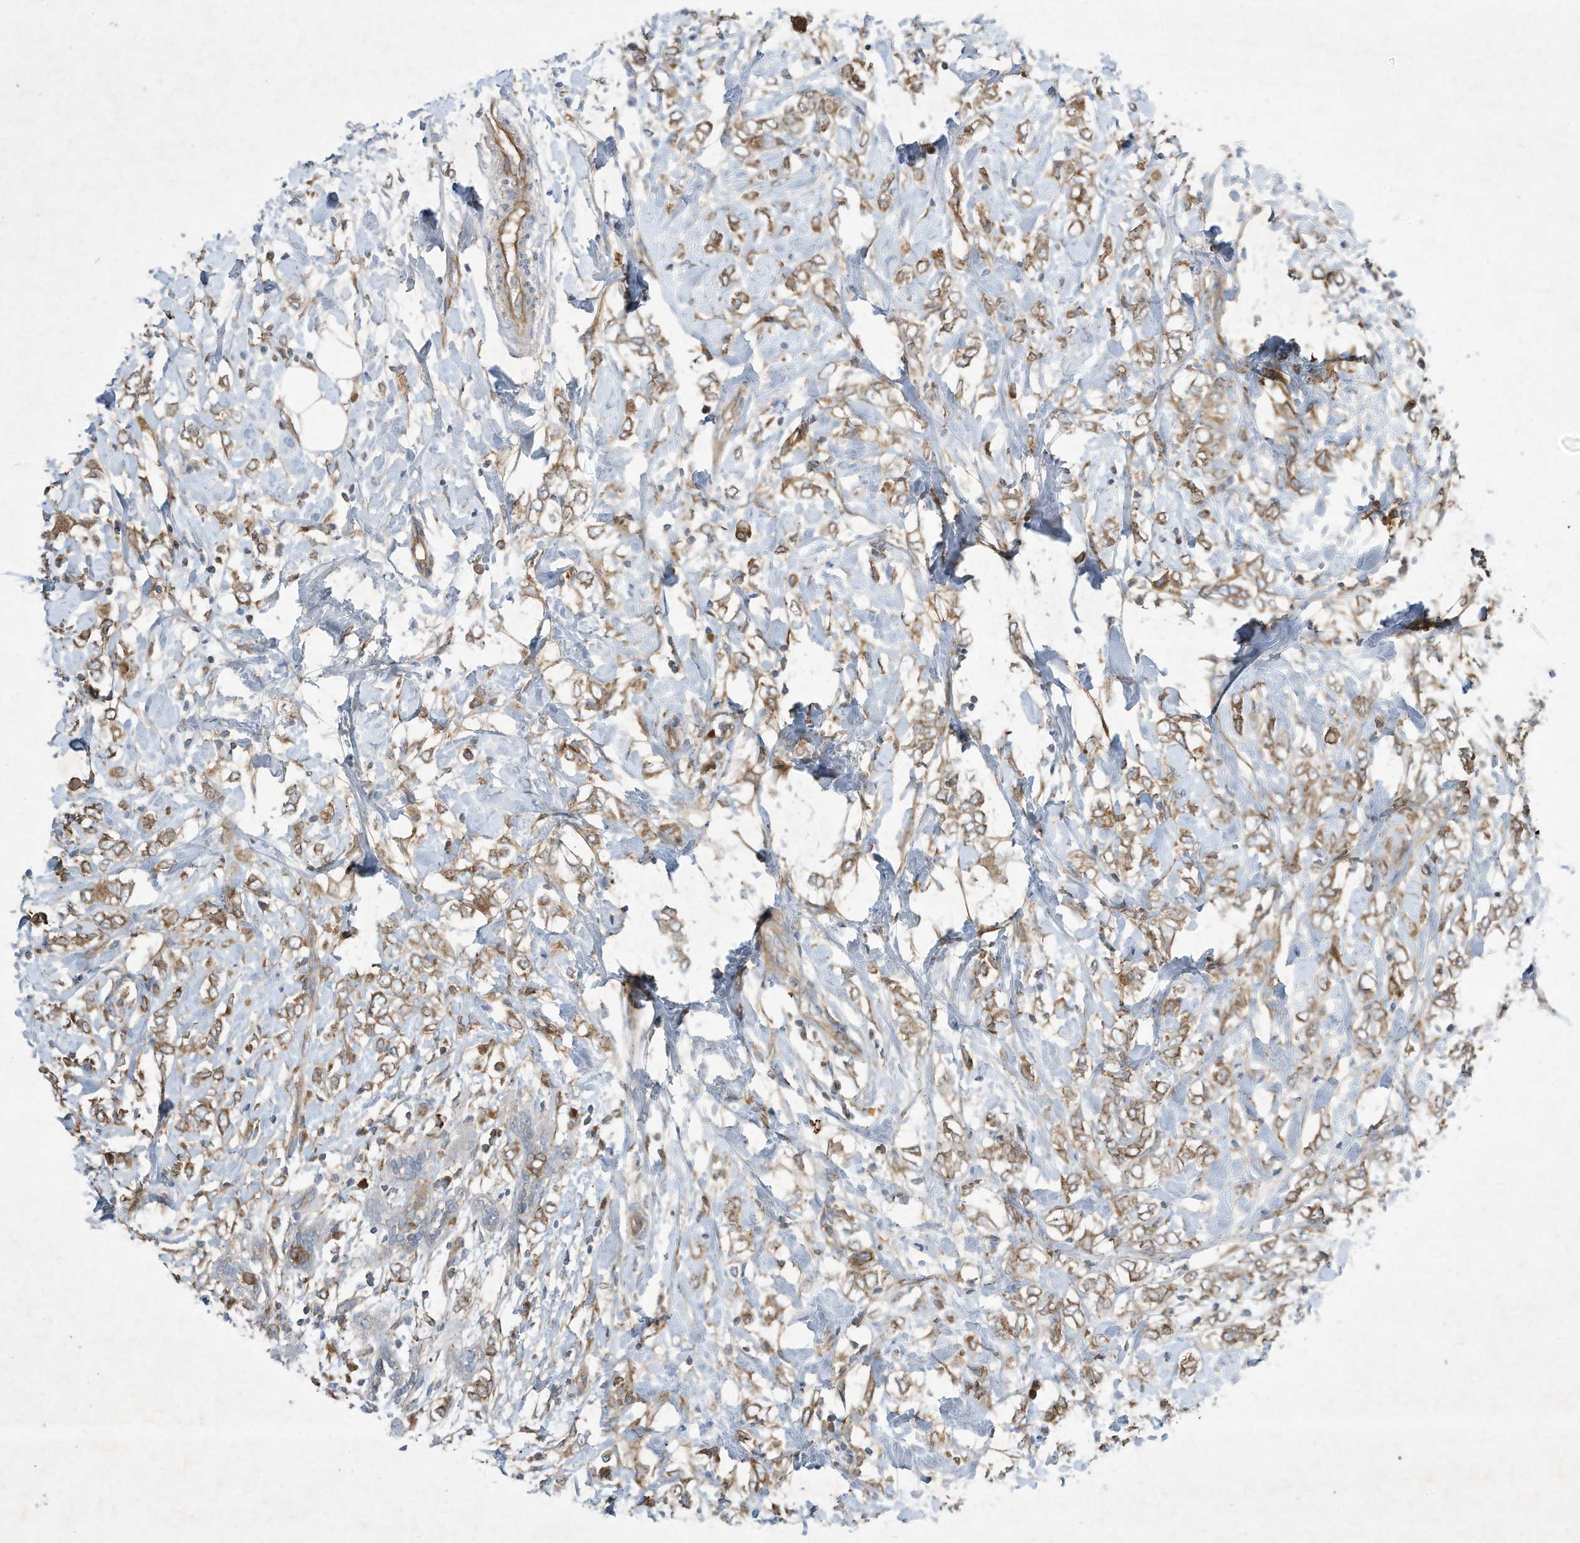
{"staining": {"intensity": "moderate", "quantity": ">75%", "location": "cytoplasmic/membranous"}, "tissue": "breast cancer", "cell_type": "Tumor cells", "image_type": "cancer", "snomed": [{"axis": "morphology", "description": "Normal tissue, NOS"}, {"axis": "morphology", "description": "Lobular carcinoma"}, {"axis": "topography", "description": "Breast"}], "caption": "This is a micrograph of immunohistochemistry staining of breast cancer, which shows moderate positivity in the cytoplasmic/membranous of tumor cells.", "gene": "SYNJ2", "patient": {"sex": "female", "age": 47}}